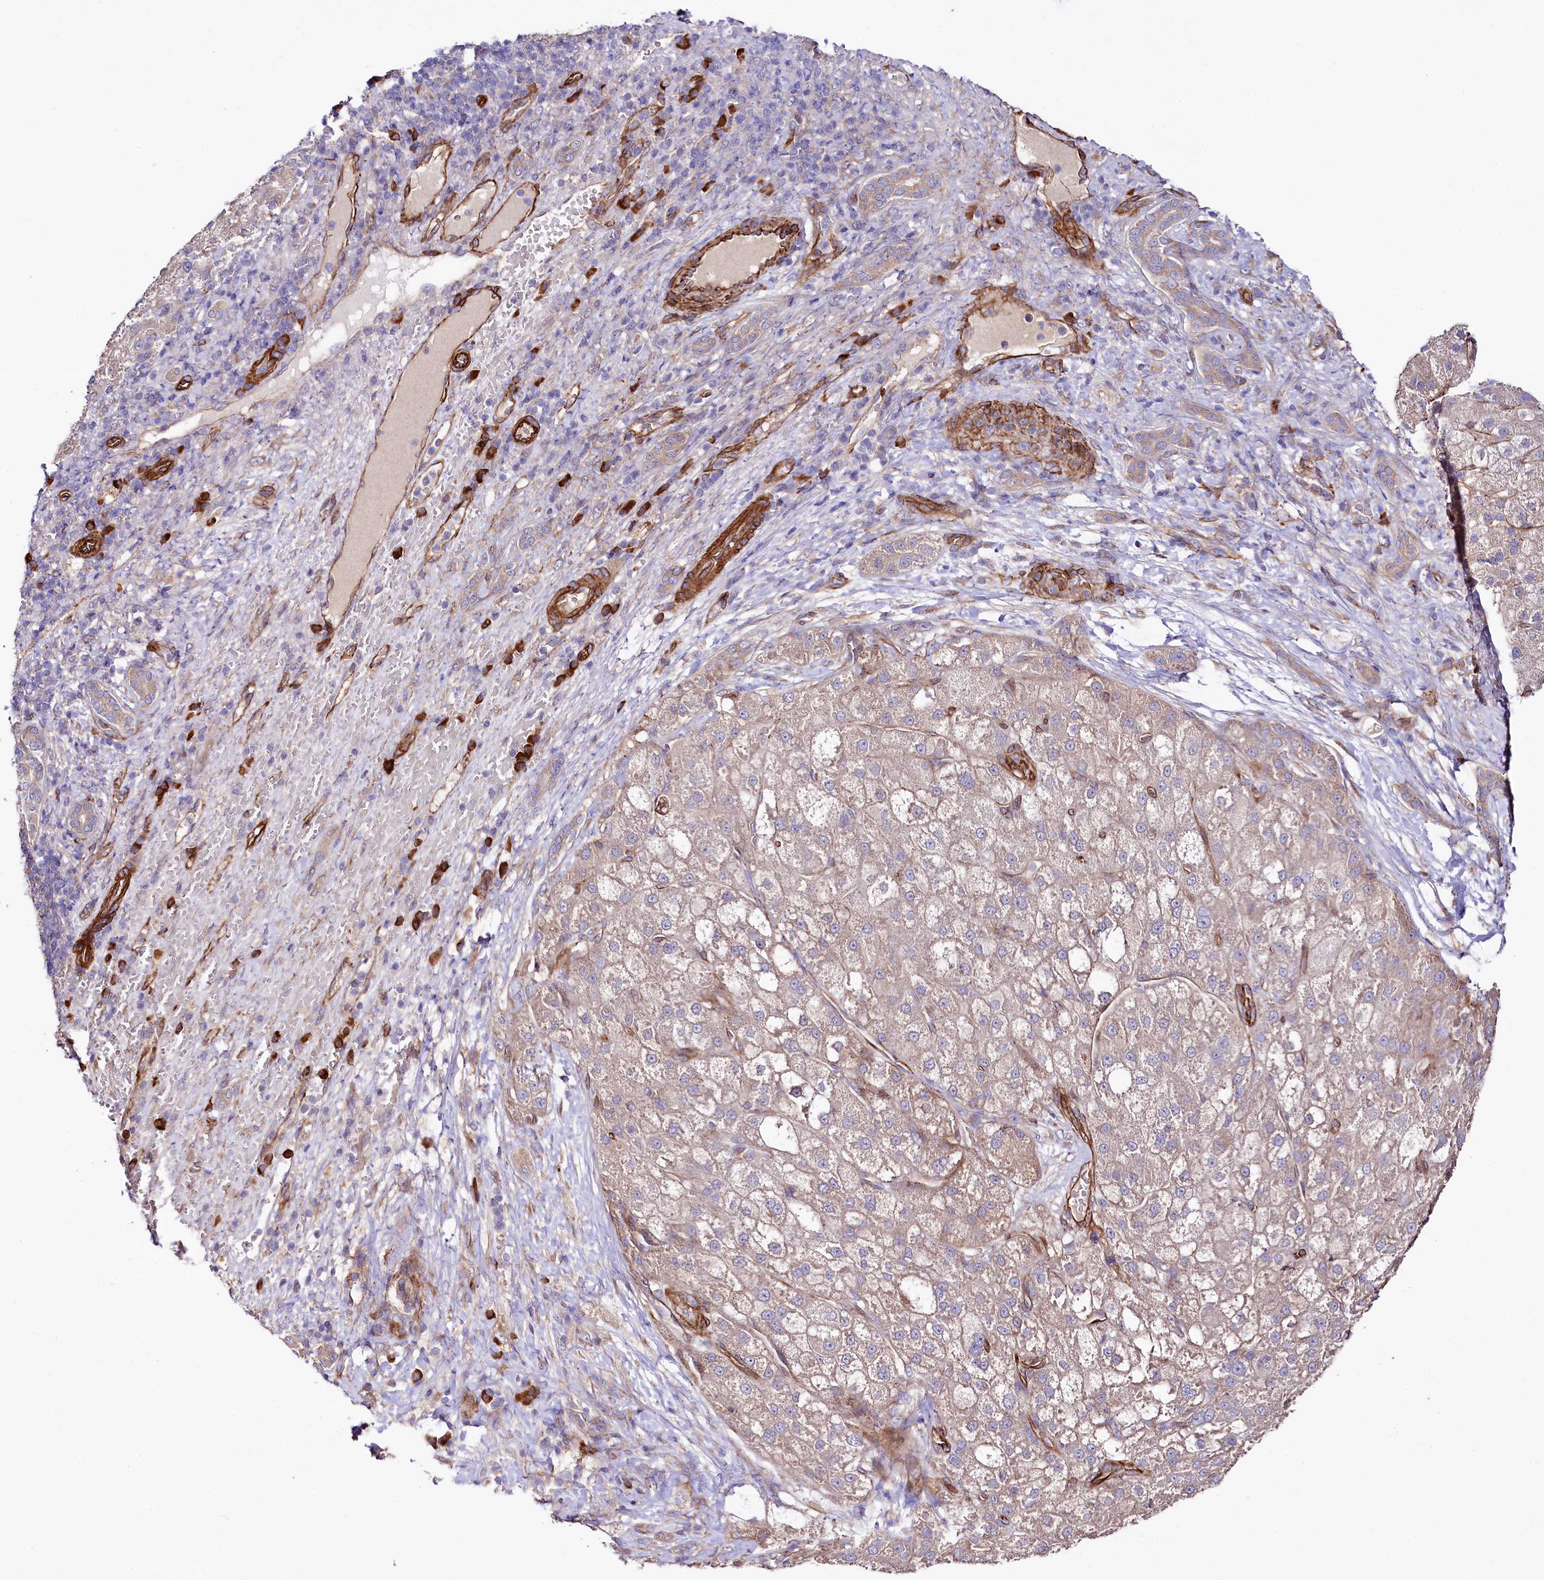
{"staining": {"intensity": "negative", "quantity": "none", "location": "none"}, "tissue": "liver cancer", "cell_type": "Tumor cells", "image_type": "cancer", "snomed": [{"axis": "morphology", "description": "Normal tissue, NOS"}, {"axis": "morphology", "description": "Carcinoma, Hepatocellular, NOS"}, {"axis": "topography", "description": "Liver"}], "caption": "IHC histopathology image of human liver hepatocellular carcinoma stained for a protein (brown), which exhibits no expression in tumor cells.", "gene": "SPATS2", "patient": {"sex": "male", "age": 57}}